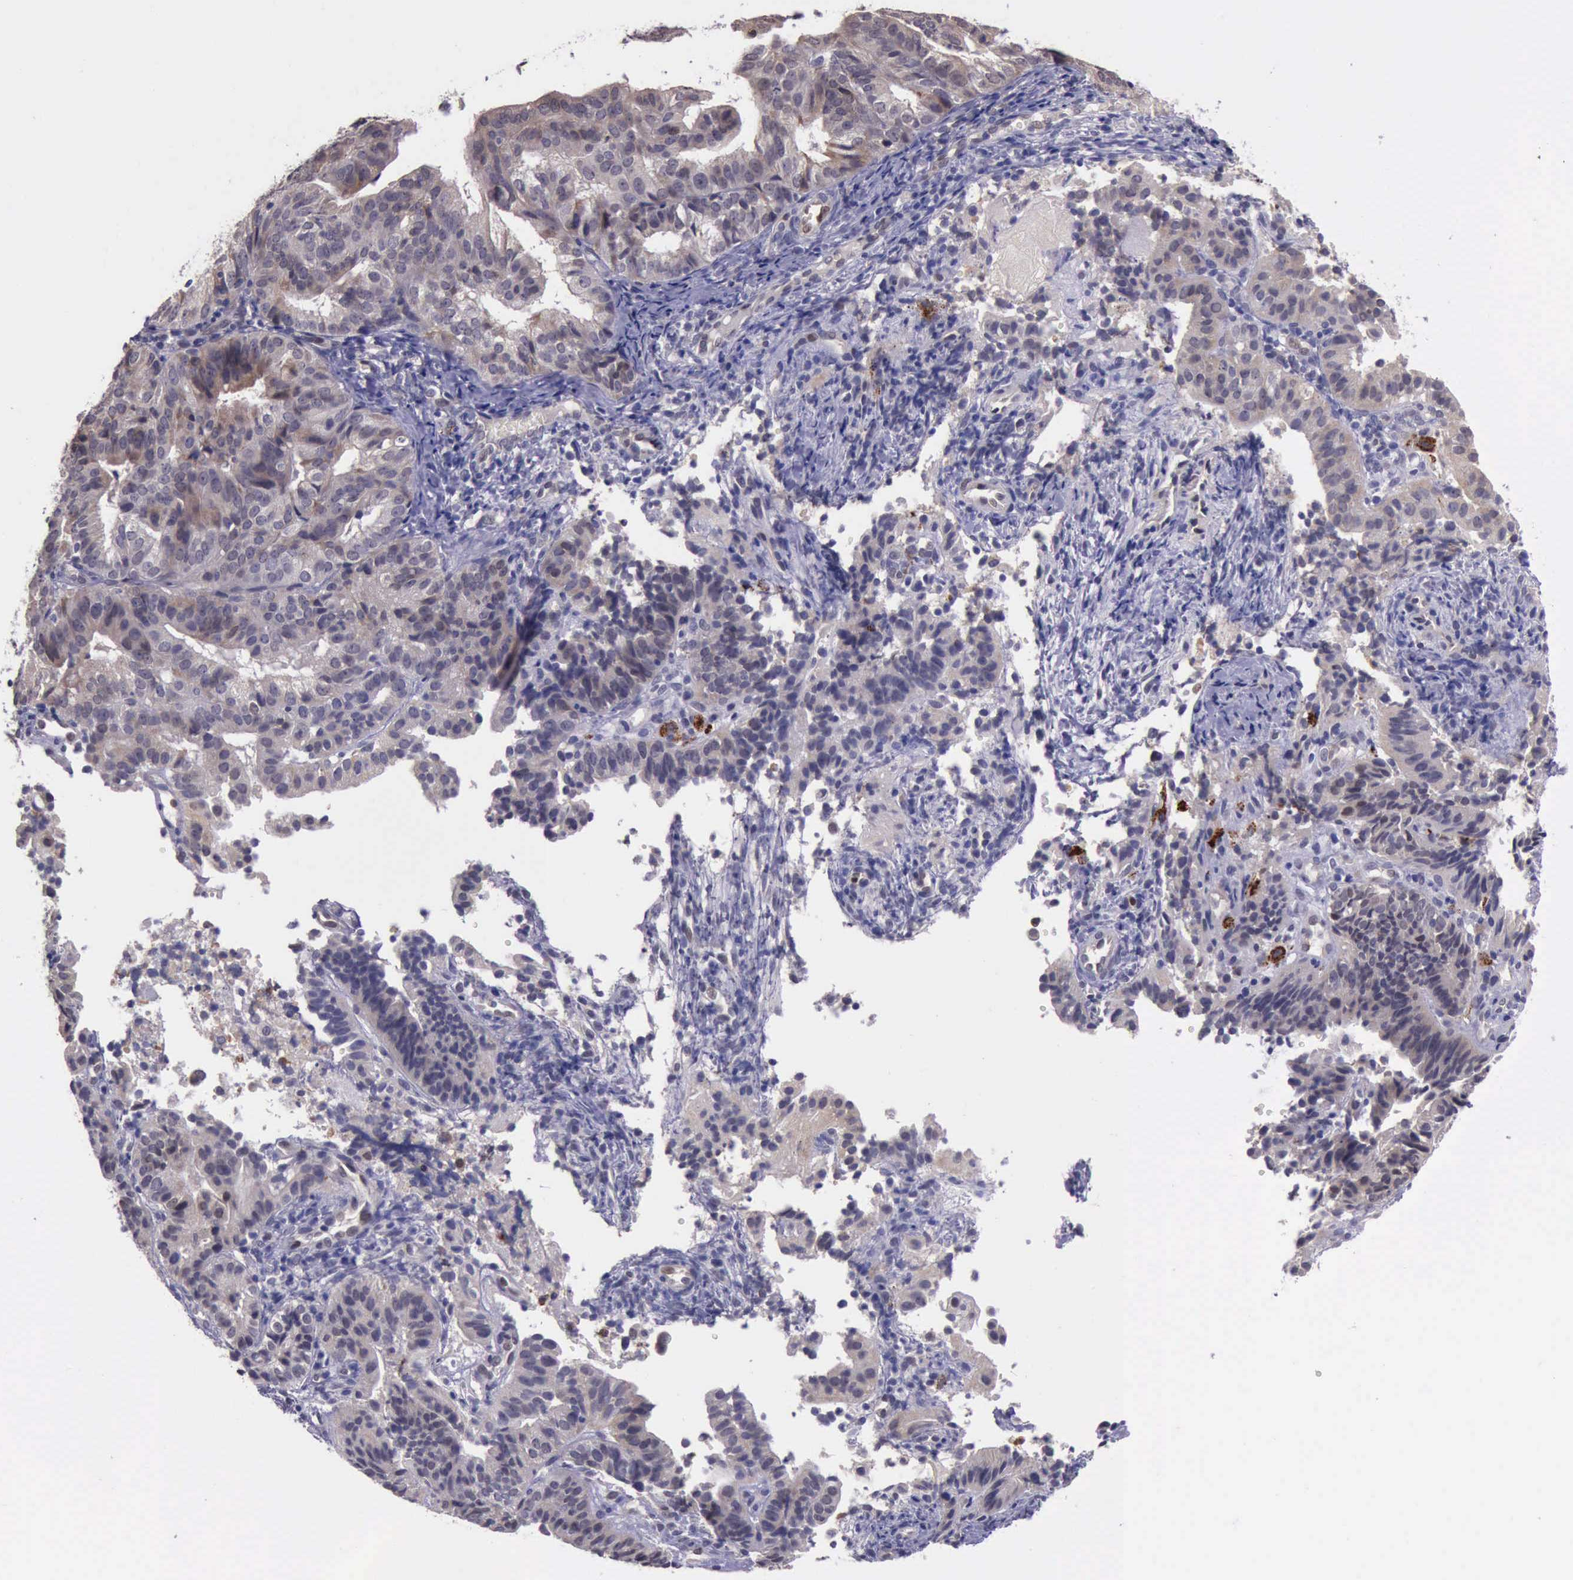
{"staining": {"intensity": "weak", "quantity": ">75%", "location": "cytoplasmic/membranous"}, "tissue": "cervical cancer", "cell_type": "Tumor cells", "image_type": "cancer", "snomed": [{"axis": "morphology", "description": "Adenocarcinoma, NOS"}, {"axis": "topography", "description": "Cervix"}], "caption": "High-power microscopy captured an IHC image of cervical adenocarcinoma, revealing weak cytoplasmic/membranous positivity in about >75% of tumor cells. (brown staining indicates protein expression, while blue staining denotes nuclei).", "gene": "PLEK2", "patient": {"sex": "female", "age": 60}}